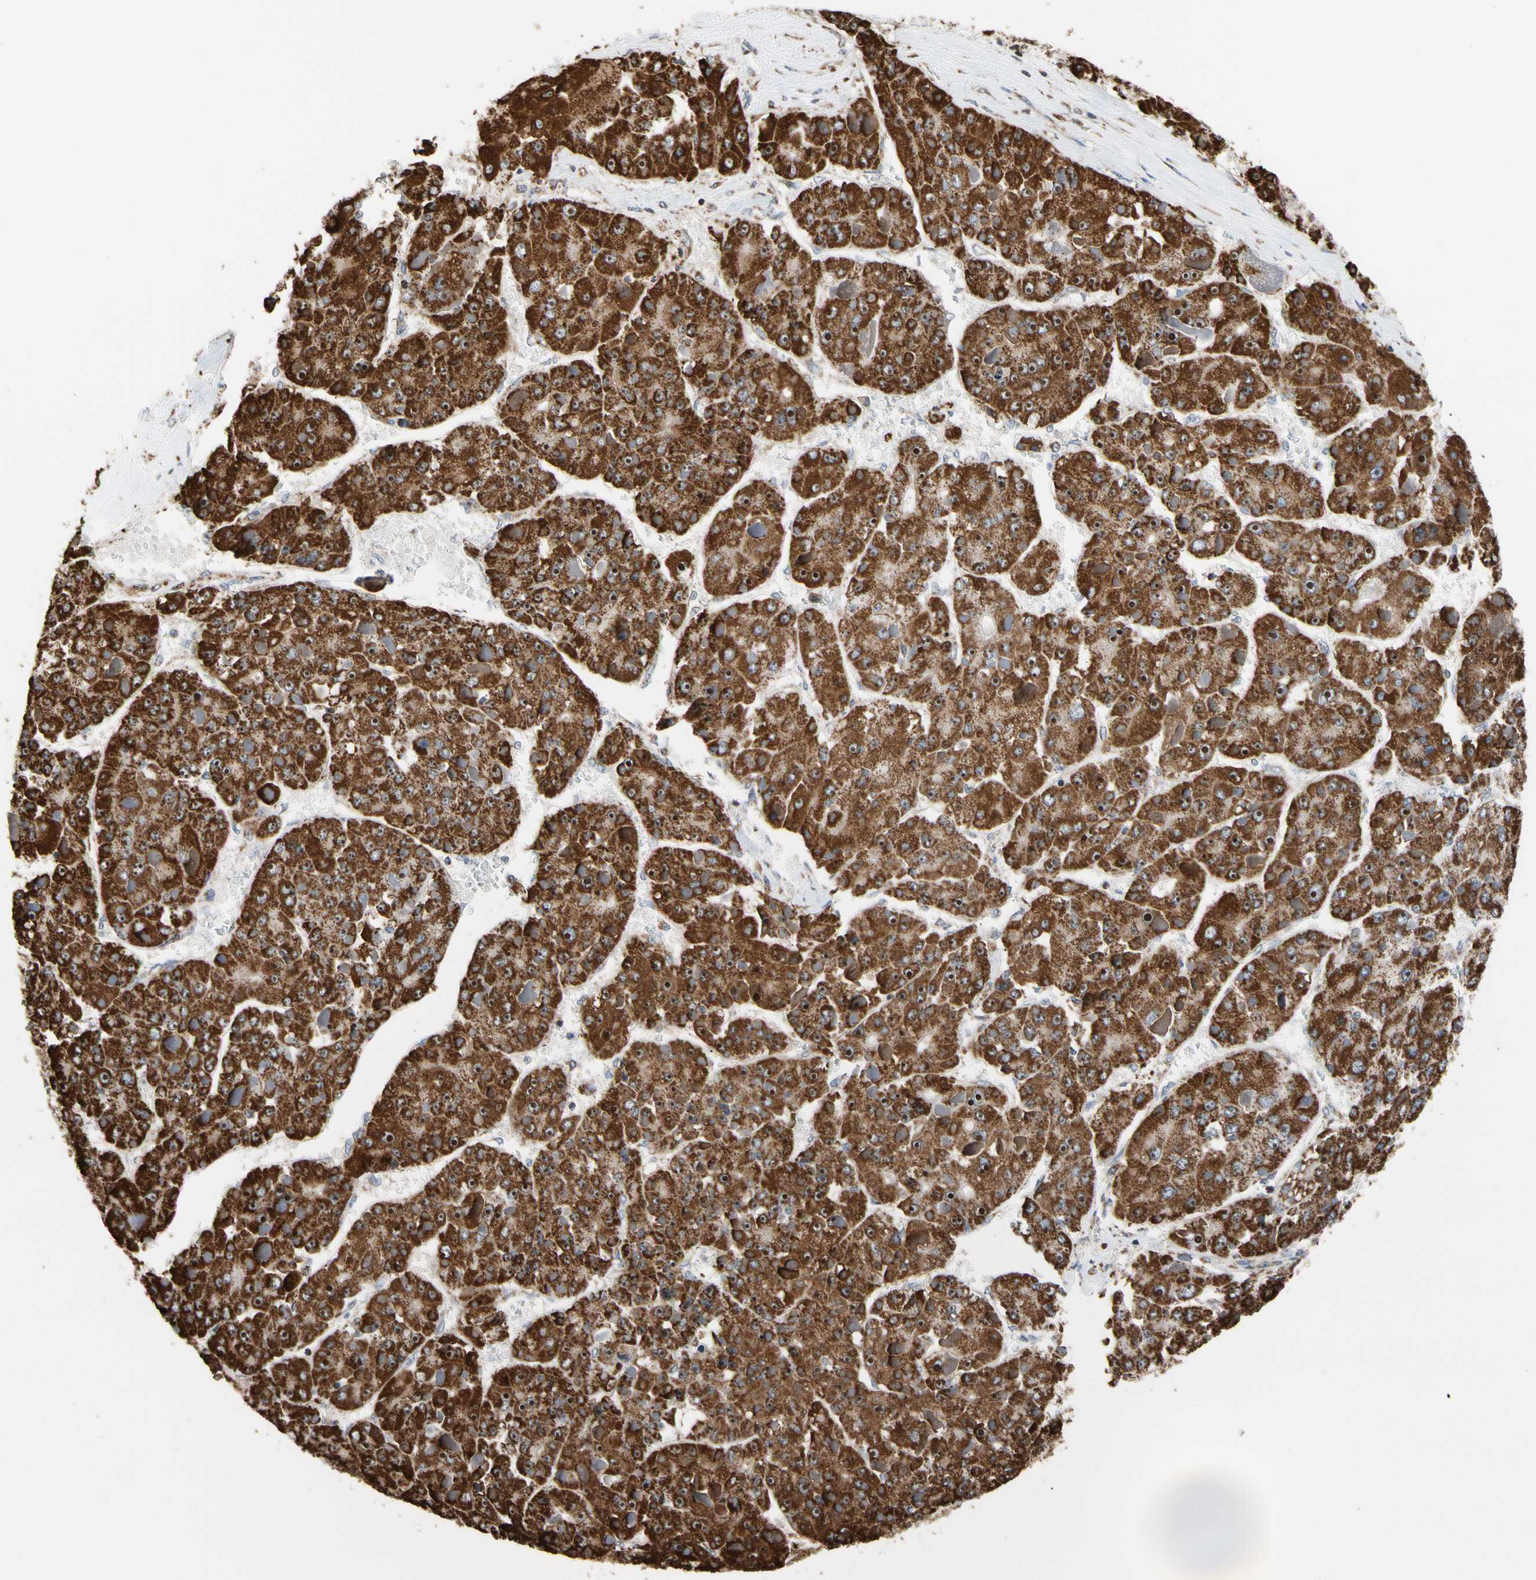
{"staining": {"intensity": "strong", "quantity": ">75%", "location": "cytoplasmic/membranous,nuclear"}, "tissue": "liver cancer", "cell_type": "Tumor cells", "image_type": "cancer", "snomed": [{"axis": "morphology", "description": "Carcinoma, Hepatocellular, NOS"}, {"axis": "topography", "description": "Liver"}], "caption": "Protein expression analysis of human liver cancer reveals strong cytoplasmic/membranous and nuclear expression in approximately >75% of tumor cells.", "gene": "FAM110B", "patient": {"sex": "female", "age": 73}}